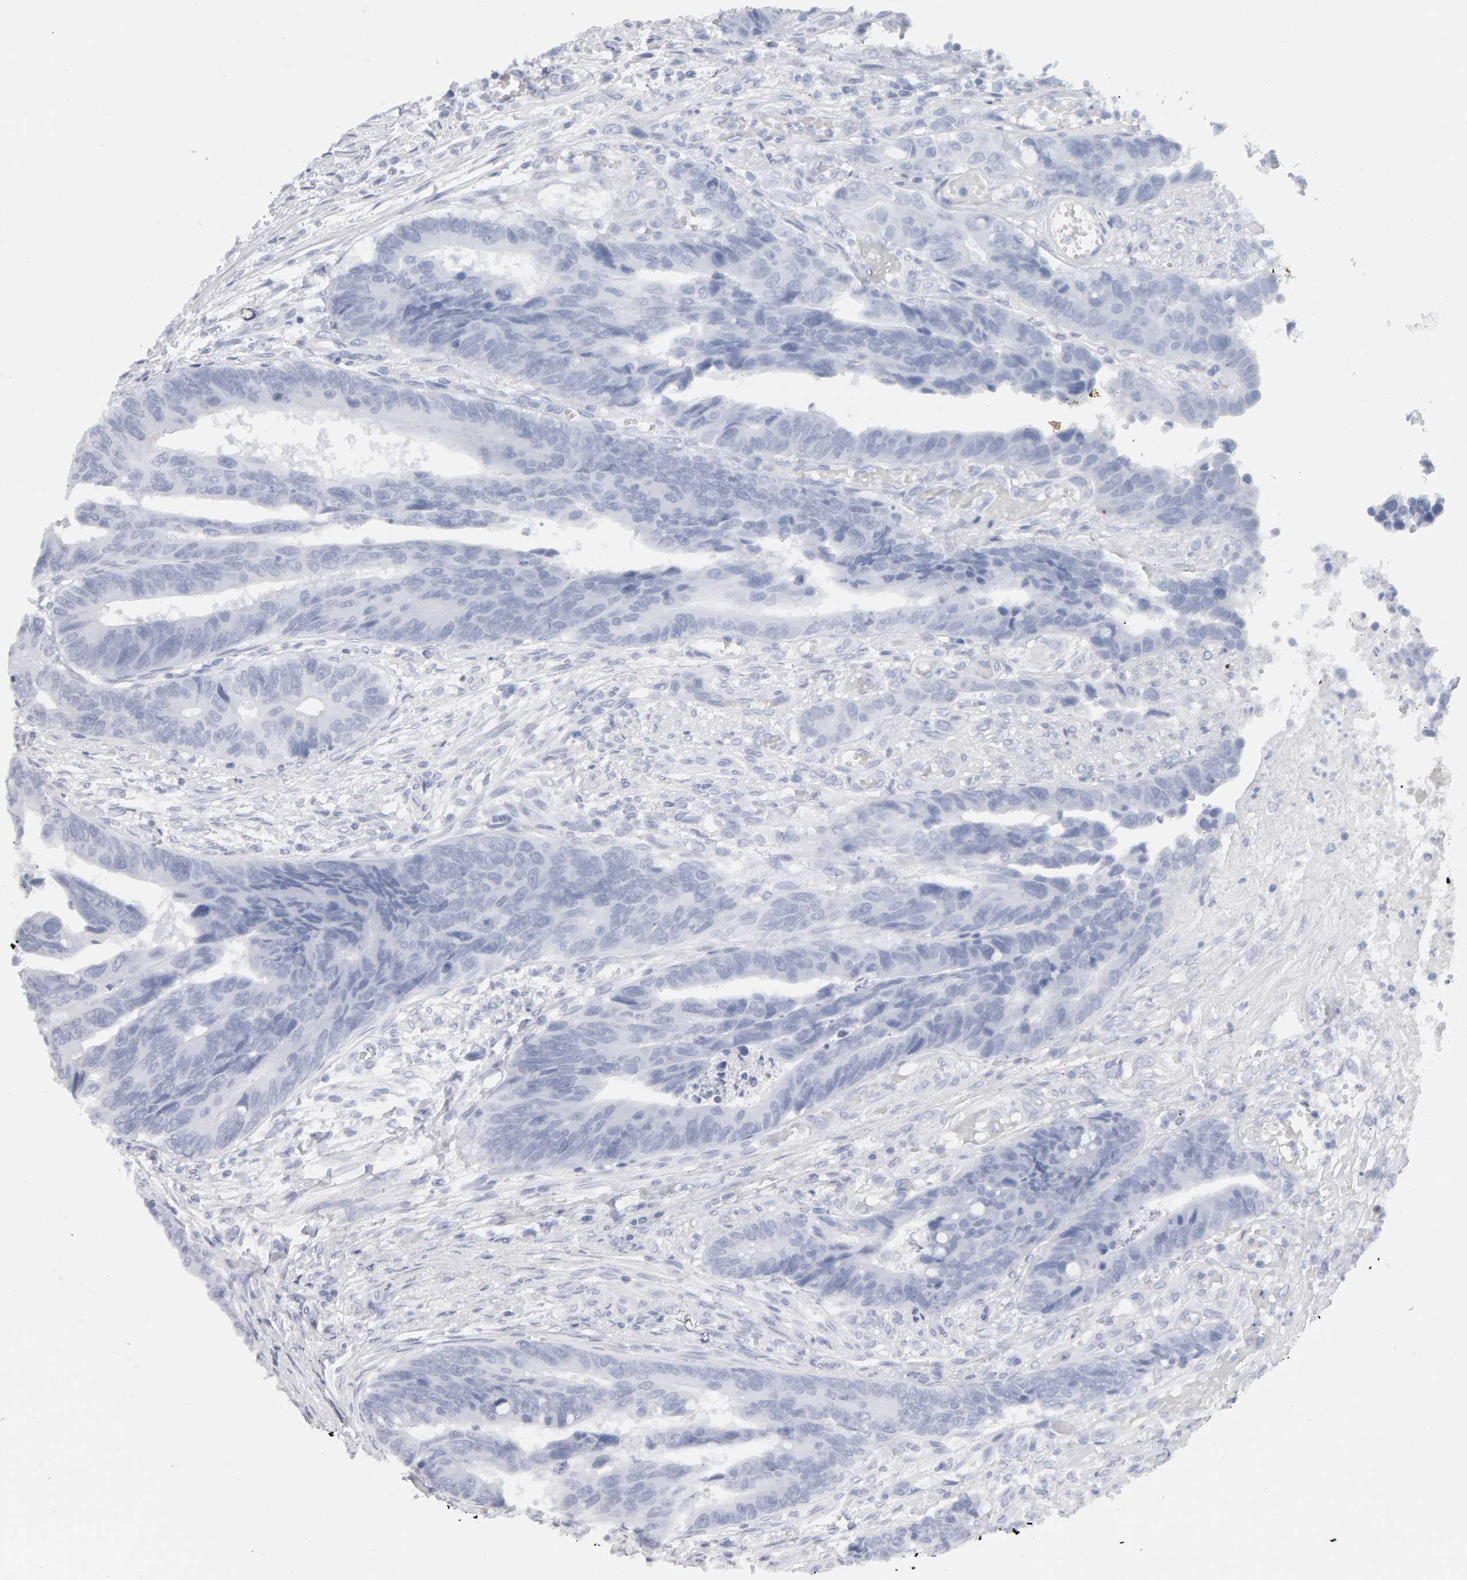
{"staining": {"intensity": "negative", "quantity": "none", "location": "none"}, "tissue": "colorectal cancer", "cell_type": "Tumor cells", "image_type": "cancer", "snomed": [{"axis": "morphology", "description": "Adenocarcinoma, NOS"}, {"axis": "topography", "description": "Rectum"}], "caption": "Adenocarcinoma (colorectal) was stained to show a protein in brown. There is no significant positivity in tumor cells.", "gene": "METRNL", "patient": {"sex": "male", "age": 84}}